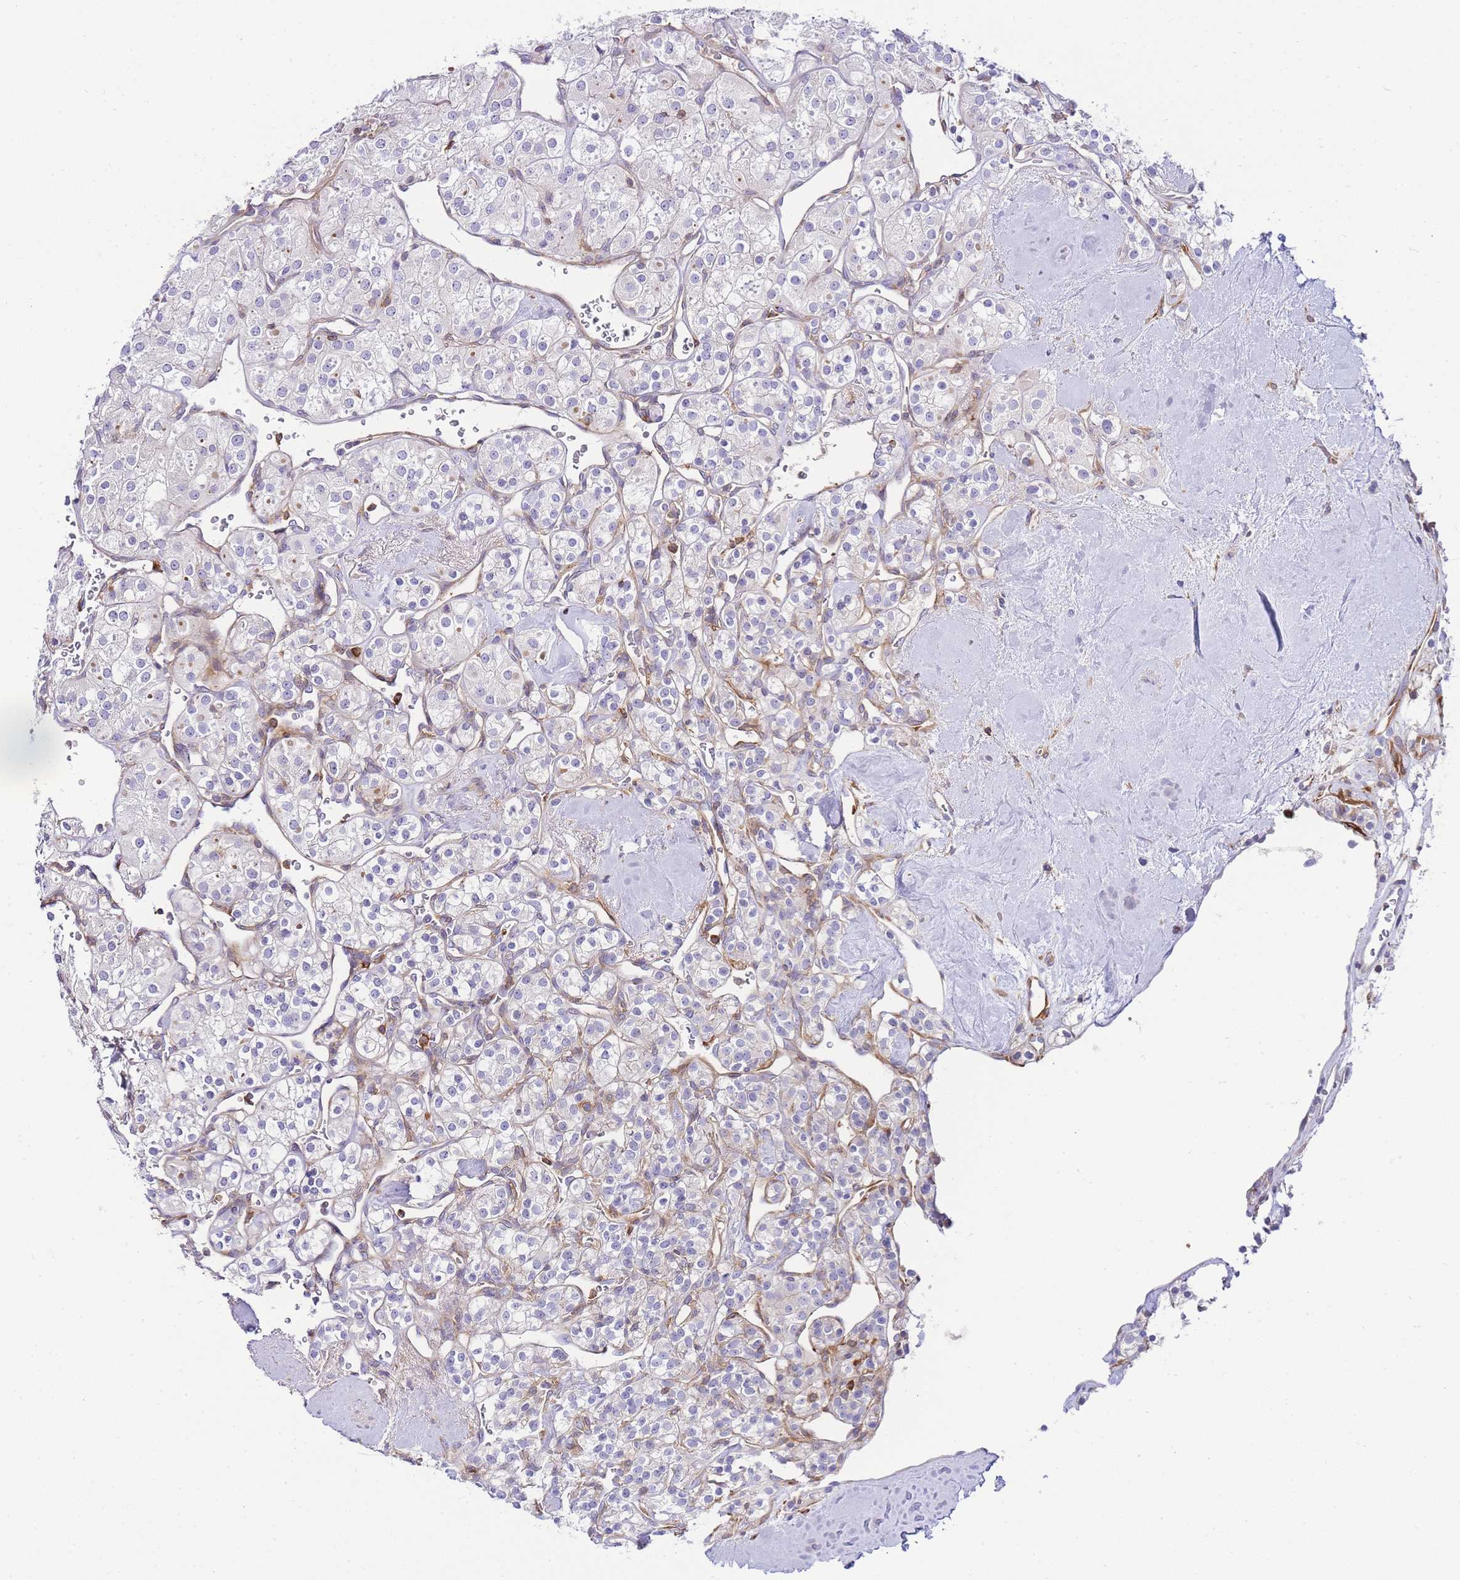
{"staining": {"intensity": "negative", "quantity": "none", "location": "none"}, "tissue": "renal cancer", "cell_type": "Tumor cells", "image_type": "cancer", "snomed": [{"axis": "morphology", "description": "Adenocarcinoma, NOS"}, {"axis": "topography", "description": "Kidney"}], "caption": "There is no significant positivity in tumor cells of adenocarcinoma (renal). Nuclei are stained in blue.", "gene": "FBN3", "patient": {"sex": "male", "age": 77}}